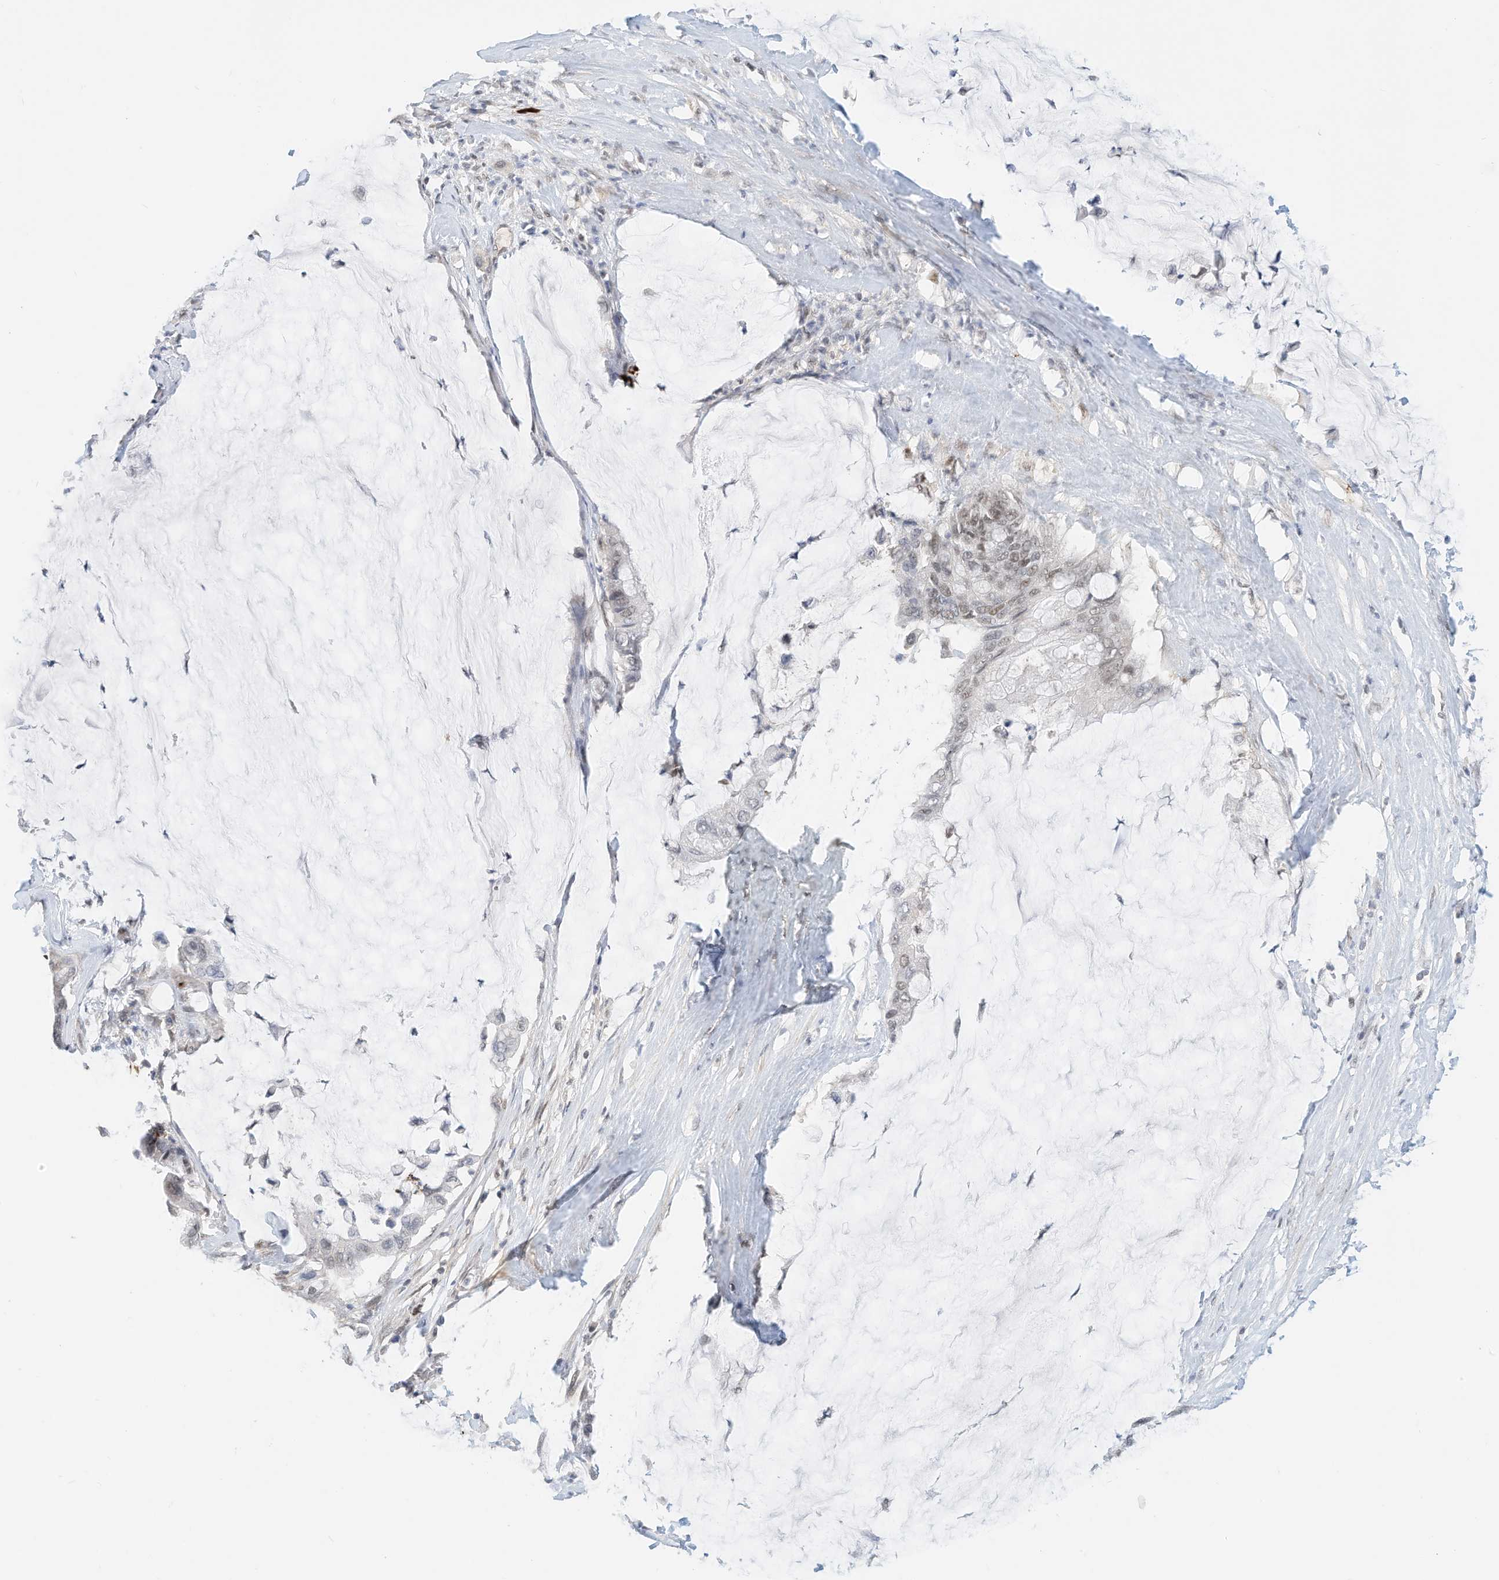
{"staining": {"intensity": "negative", "quantity": "none", "location": "none"}, "tissue": "pancreatic cancer", "cell_type": "Tumor cells", "image_type": "cancer", "snomed": [{"axis": "morphology", "description": "Adenocarcinoma, NOS"}, {"axis": "topography", "description": "Pancreas"}], "caption": "An IHC histopathology image of pancreatic cancer (adenocarcinoma) is shown. There is no staining in tumor cells of pancreatic cancer (adenocarcinoma).", "gene": "OGT", "patient": {"sex": "male", "age": 41}}